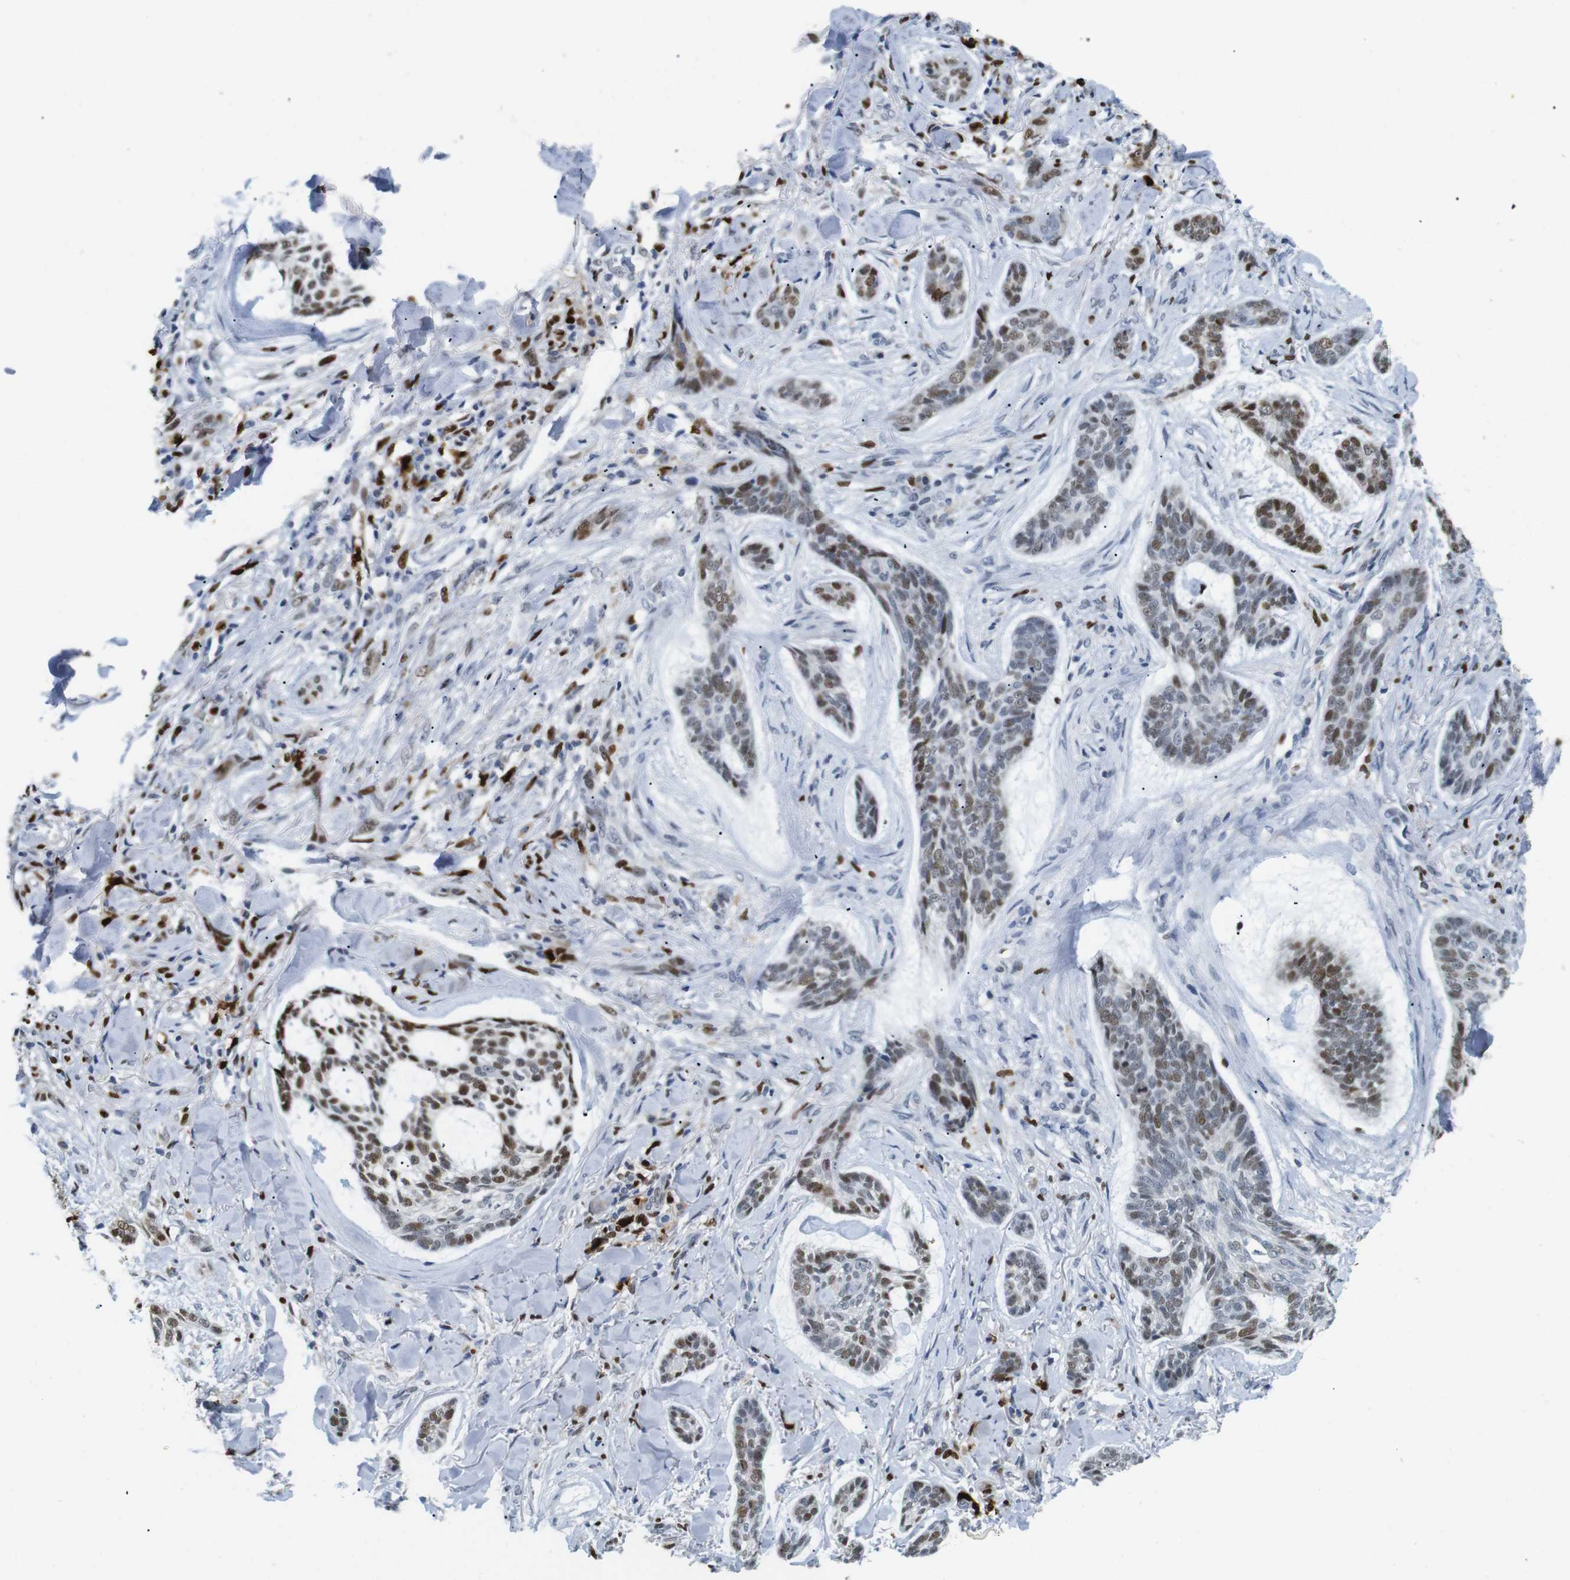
{"staining": {"intensity": "moderate", "quantity": ">75%", "location": "nuclear"}, "tissue": "skin cancer", "cell_type": "Tumor cells", "image_type": "cancer", "snomed": [{"axis": "morphology", "description": "Basal cell carcinoma"}, {"axis": "topography", "description": "Skin"}], "caption": "The image reveals a brown stain indicating the presence of a protein in the nuclear of tumor cells in skin cancer.", "gene": "IRF8", "patient": {"sex": "male", "age": 43}}